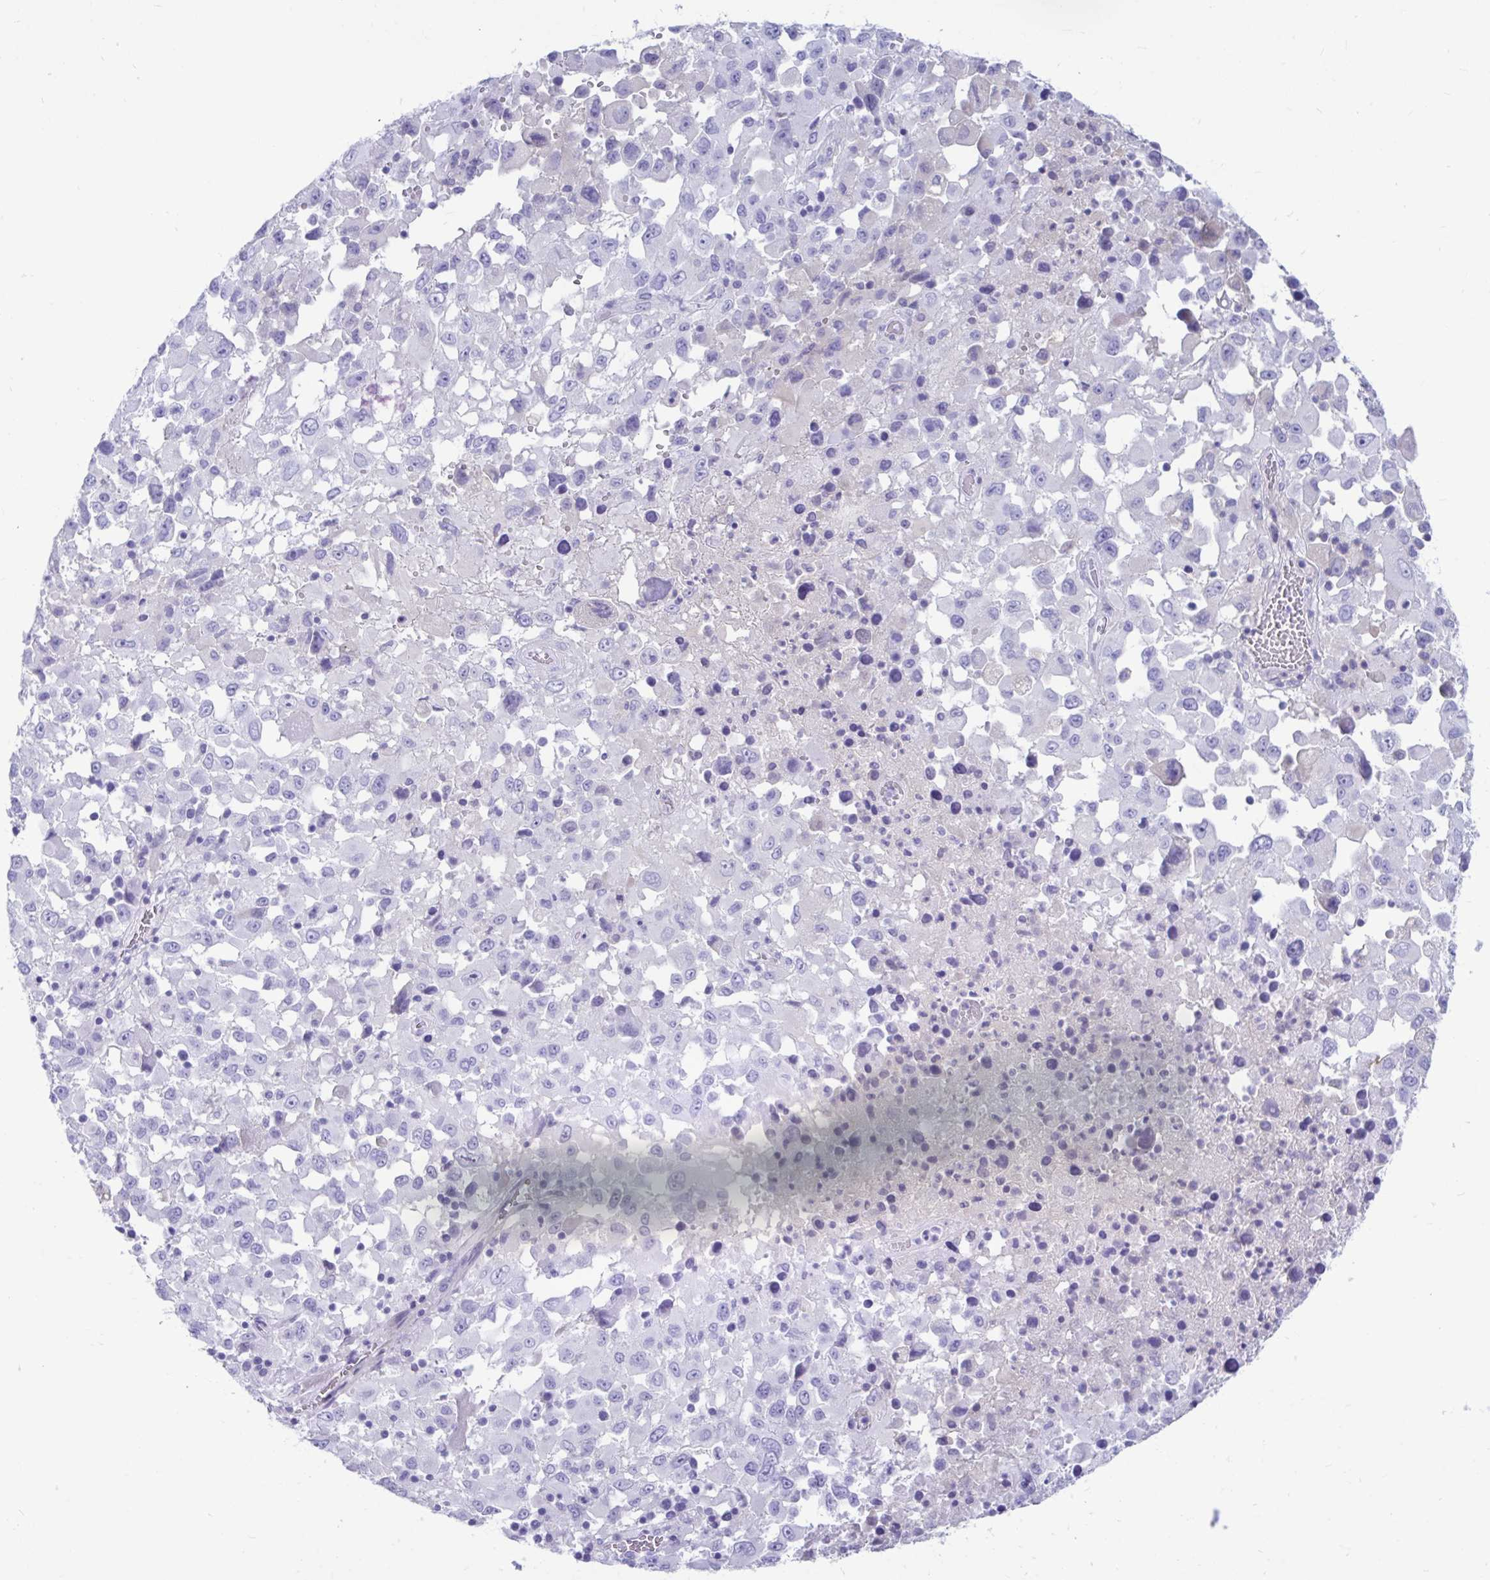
{"staining": {"intensity": "negative", "quantity": "none", "location": "none"}, "tissue": "melanoma", "cell_type": "Tumor cells", "image_type": "cancer", "snomed": [{"axis": "morphology", "description": "Malignant melanoma, Metastatic site"}, {"axis": "topography", "description": "Soft tissue"}], "caption": "Tumor cells are negative for protein expression in human malignant melanoma (metastatic site).", "gene": "SMIM9", "patient": {"sex": "male", "age": 50}}